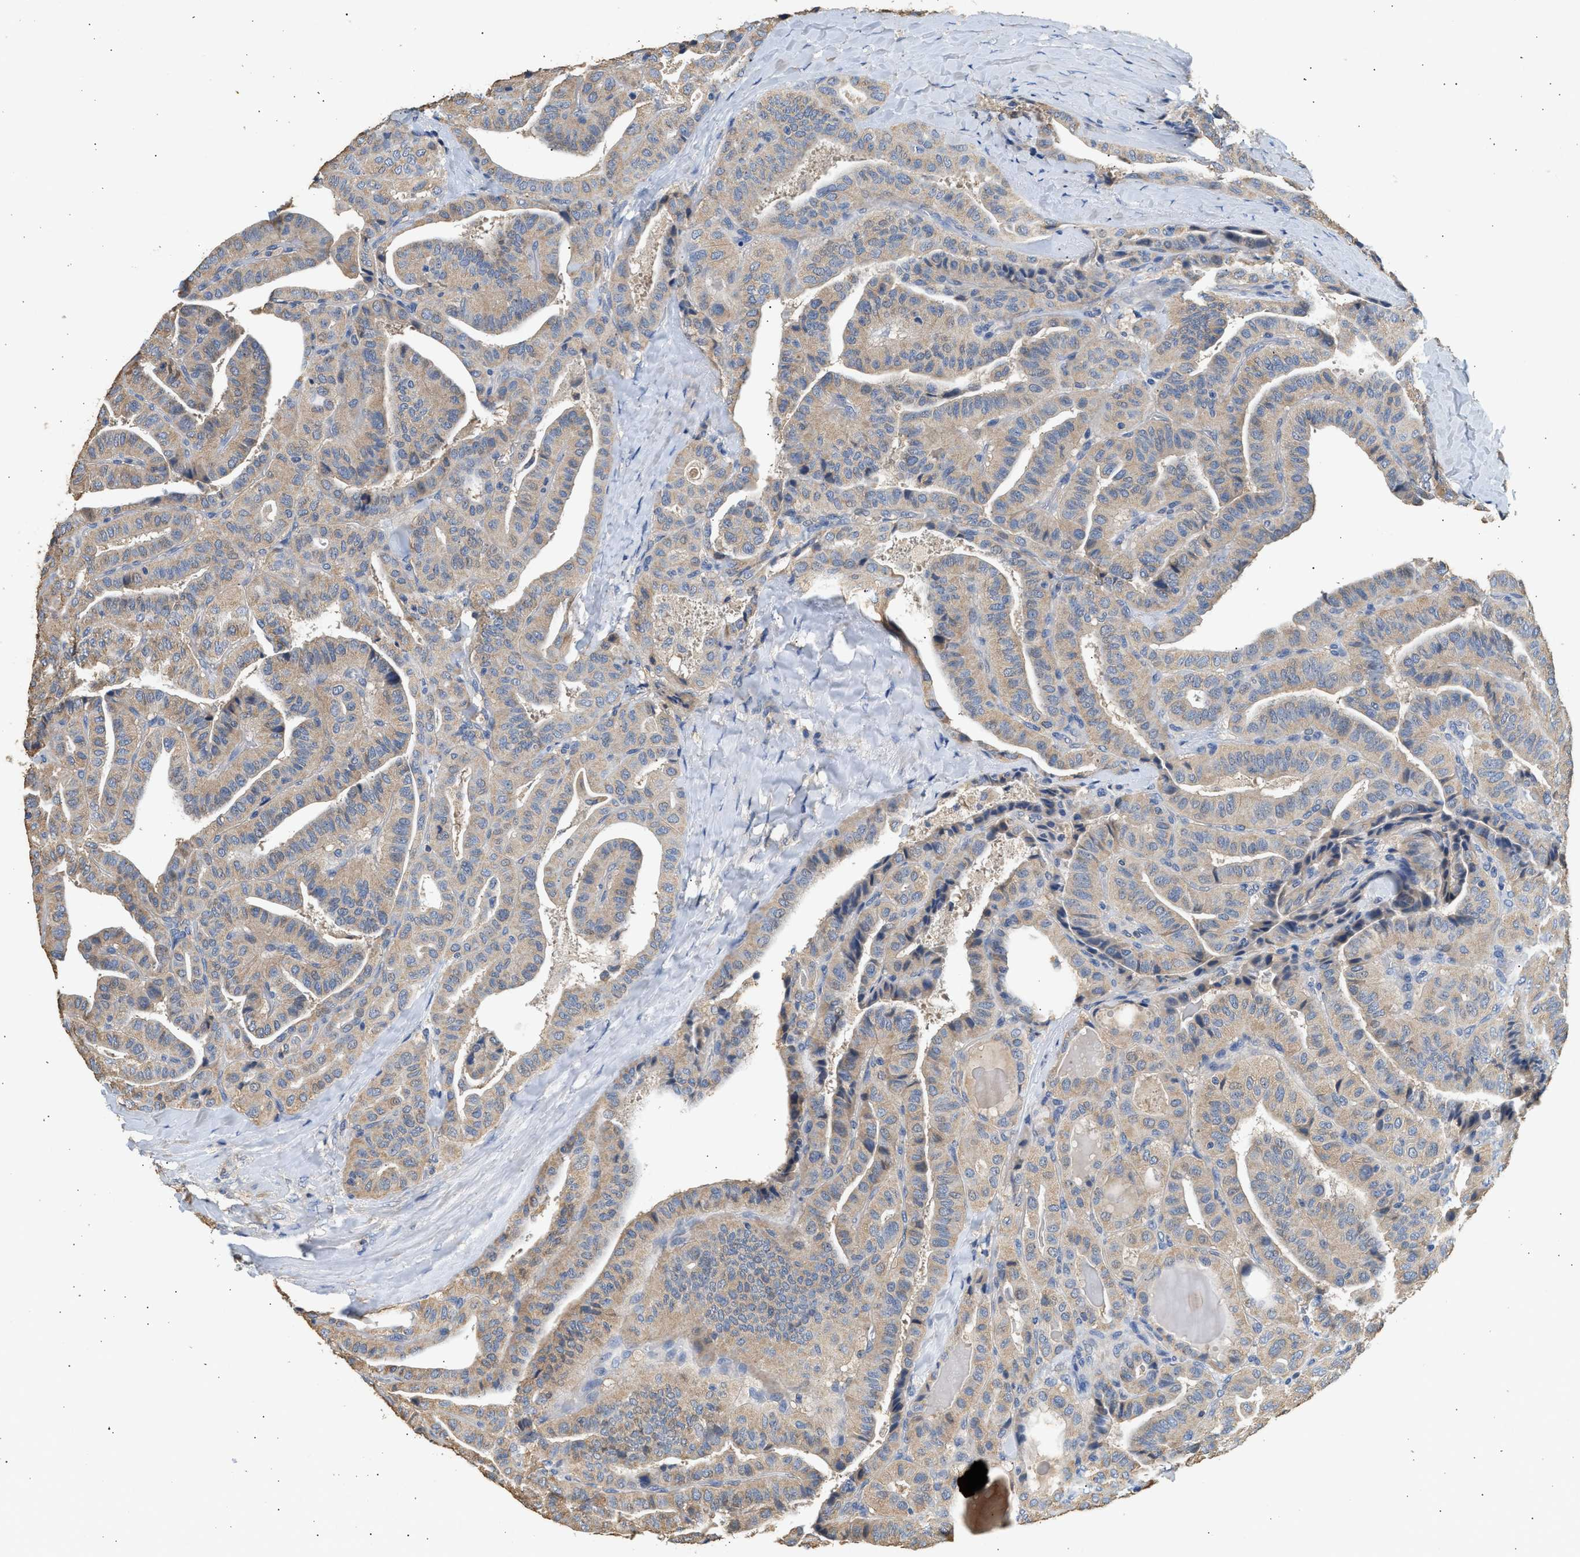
{"staining": {"intensity": "weak", "quantity": ">75%", "location": "cytoplasmic/membranous"}, "tissue": "thyroid cancer", "cell_type": "Tumor cells", "image_type": "cancer", "snomed": [{"axis": "morphology", "description": "Papillary adenocarcinoma, NOS"}, {"axis": "topography", "description": "Thyroid gland"}], "caption": "Immunohistochemistry (IHC) (DAB (3,3'-diaminobenzidine)) staining of human papillary adenocarcinoma (thyroid) exhibits weak cytoplasmic/membranous protein staining in approximately >75% of tumor cells.", "gene": "WDR31", "patient": {"sex": "male", "age": 77}}